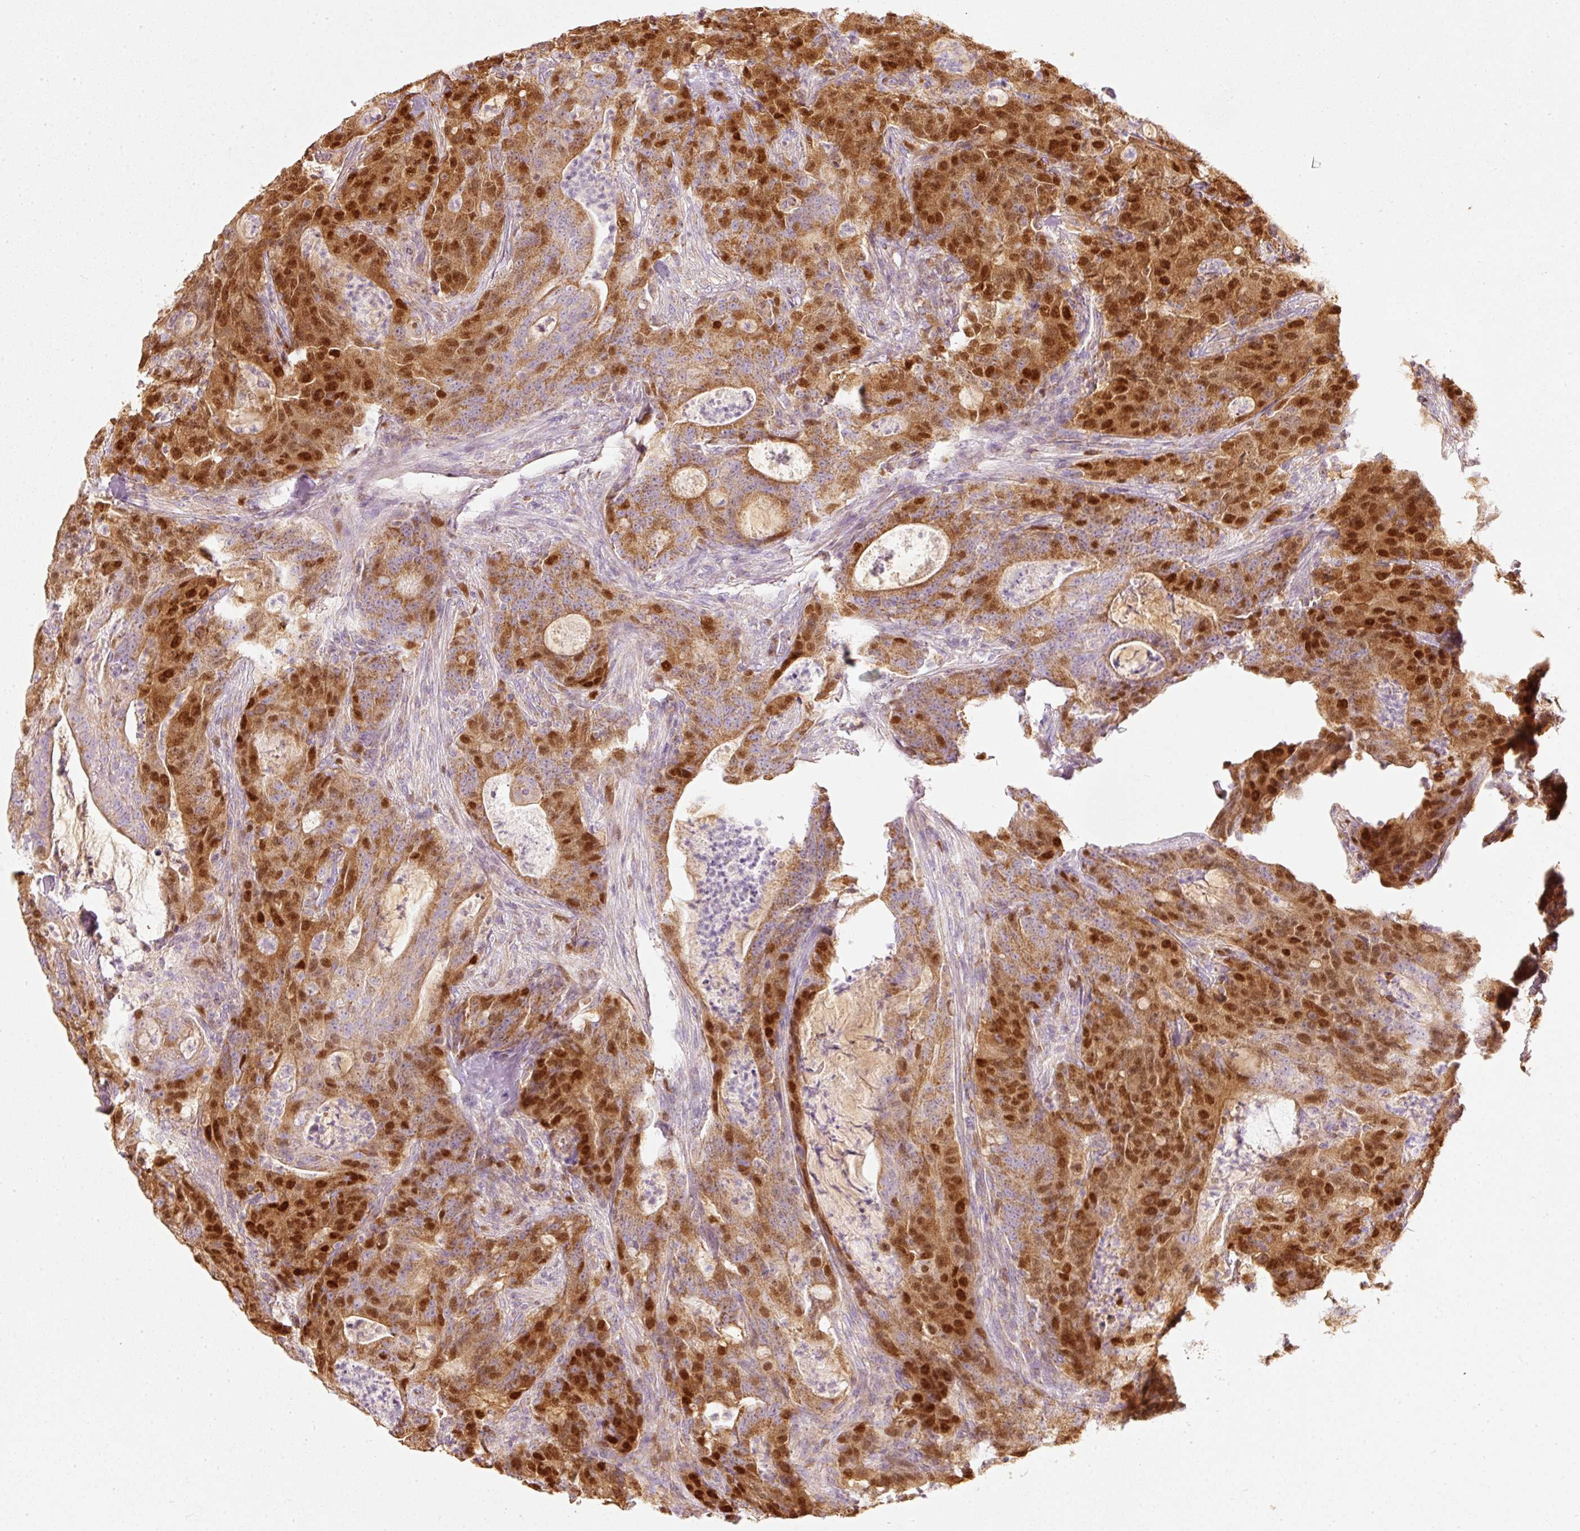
{"staining": {"intensity": "strong", "quantity": ">75%", "location": "cytoplasmic/membranous,nuclear"}, "tissue": "colorectal cancer", "cell_type": "Tumor cells", "image_type": "cancer", "snomed": [{"axis": "morphology", "description": "Adenocarcinoma, NOS"}, {"axis": "topography", "description": "Colon"}], "caption": "IHC micrograph of adenocarcinoma (colorectal) stained for a protein (brown), which exhibits high levels of strong cytoplasmic/membranous and nuclear expression in about >75% of tumor cells.", "gene": "DUT", "patient": {"sex": "male", "age": 83}}